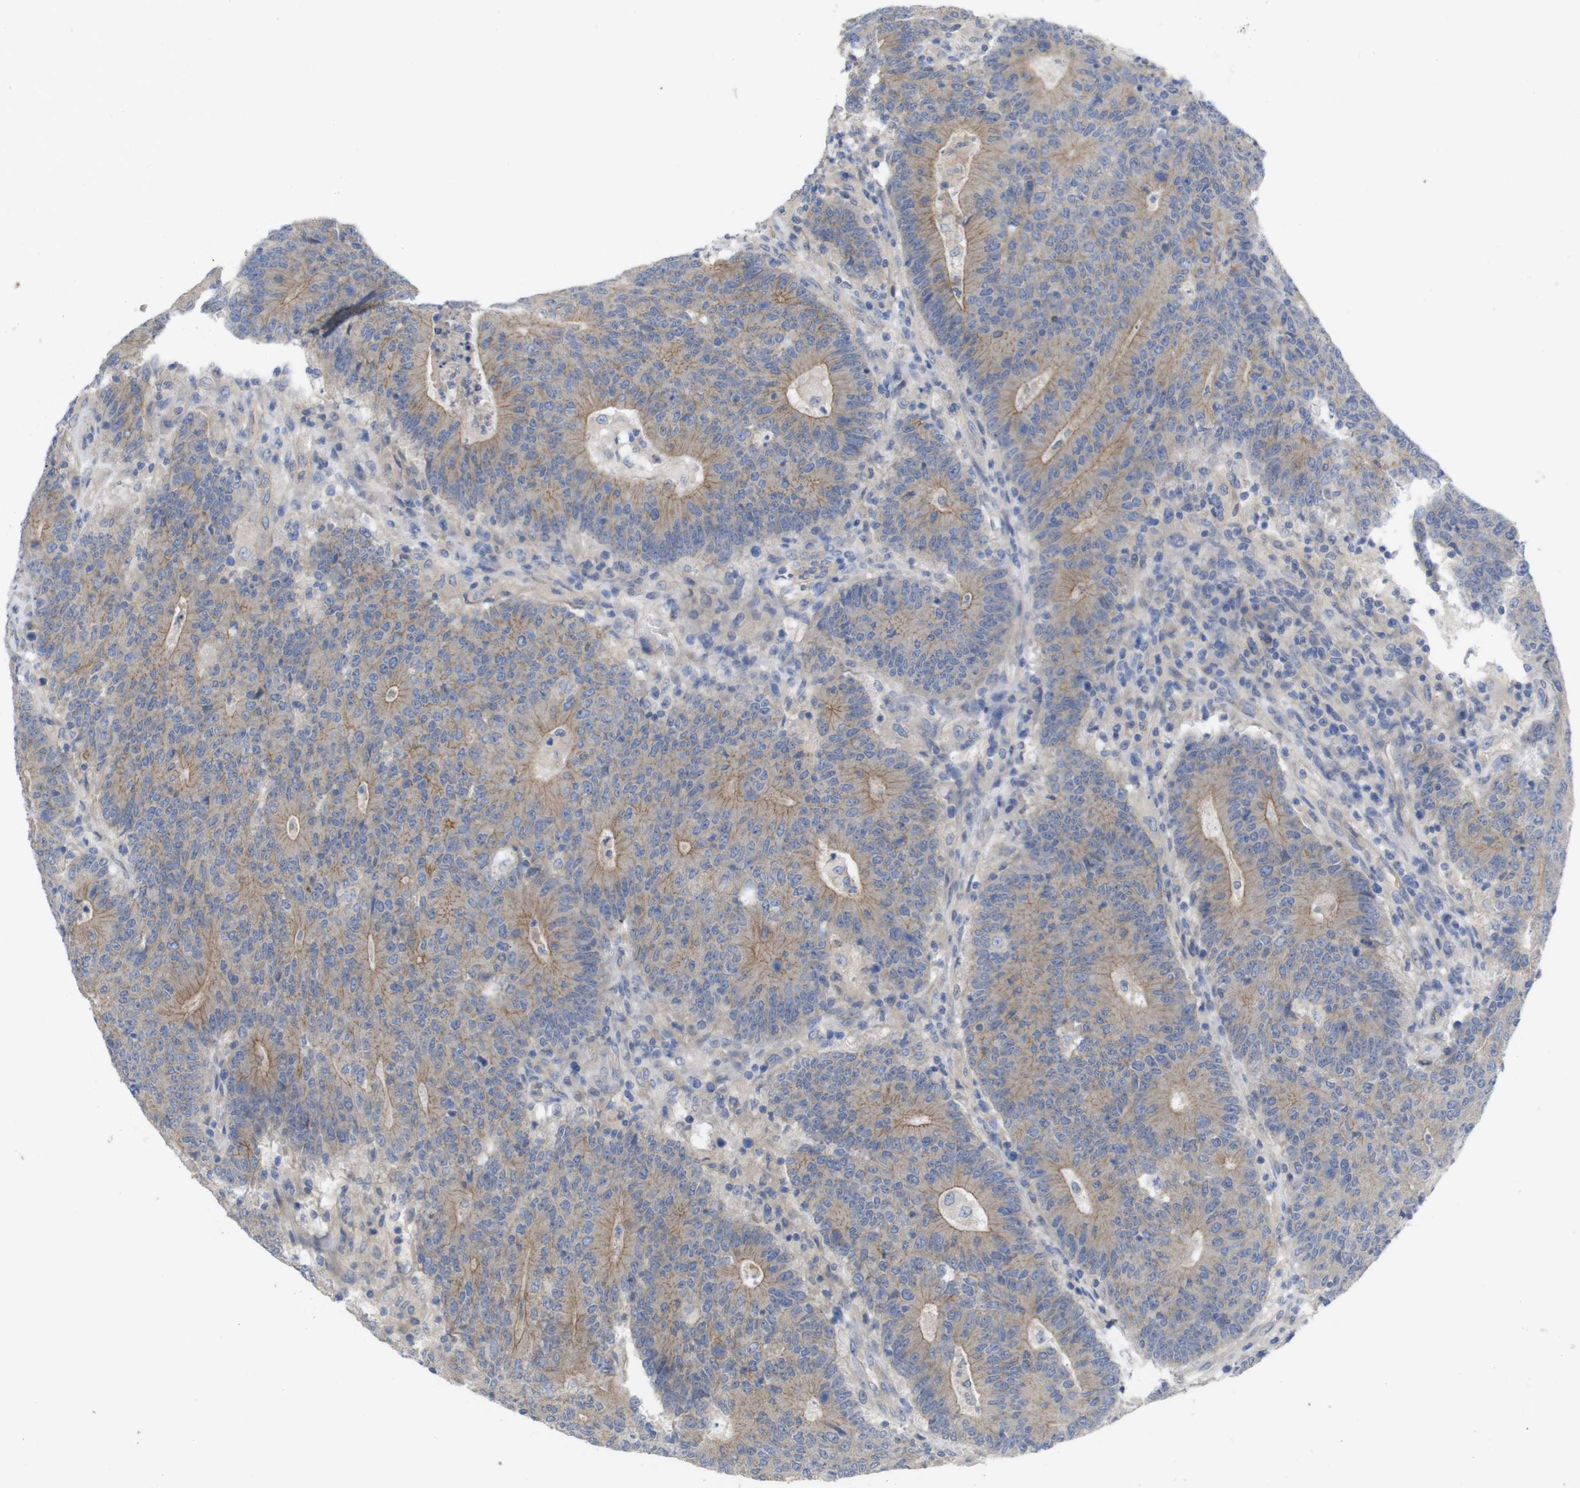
{"staining": {"intensity": "moderate", "quantity": ">75%", "location": "cytoplasmic/membranous"}, "tissue": "colorectal cancer", "cell_type": "Tumor cells", "image_type": "cancer", "snomed": [{"axis": "morphology", "description": "Normal tissue, NOS"}, {"axis": "morphology", "description": "Adenocarcinoma, NOS"}, {"axis": "topography", "description": "Colon"}], "caption": "Immunohistochemistry image of neoplastic tissue: colorectal adenocarcinoma stained using immunohistochemistry (IHC) displays medium levels of moderate protein expression localized specifically in the cytoplasmic/membranous of tumor cells, appearing as a cytoplasmic/membranous brown color.", "gene": "KIDINS220", "patient": {"sex": "female", "age": 75}}